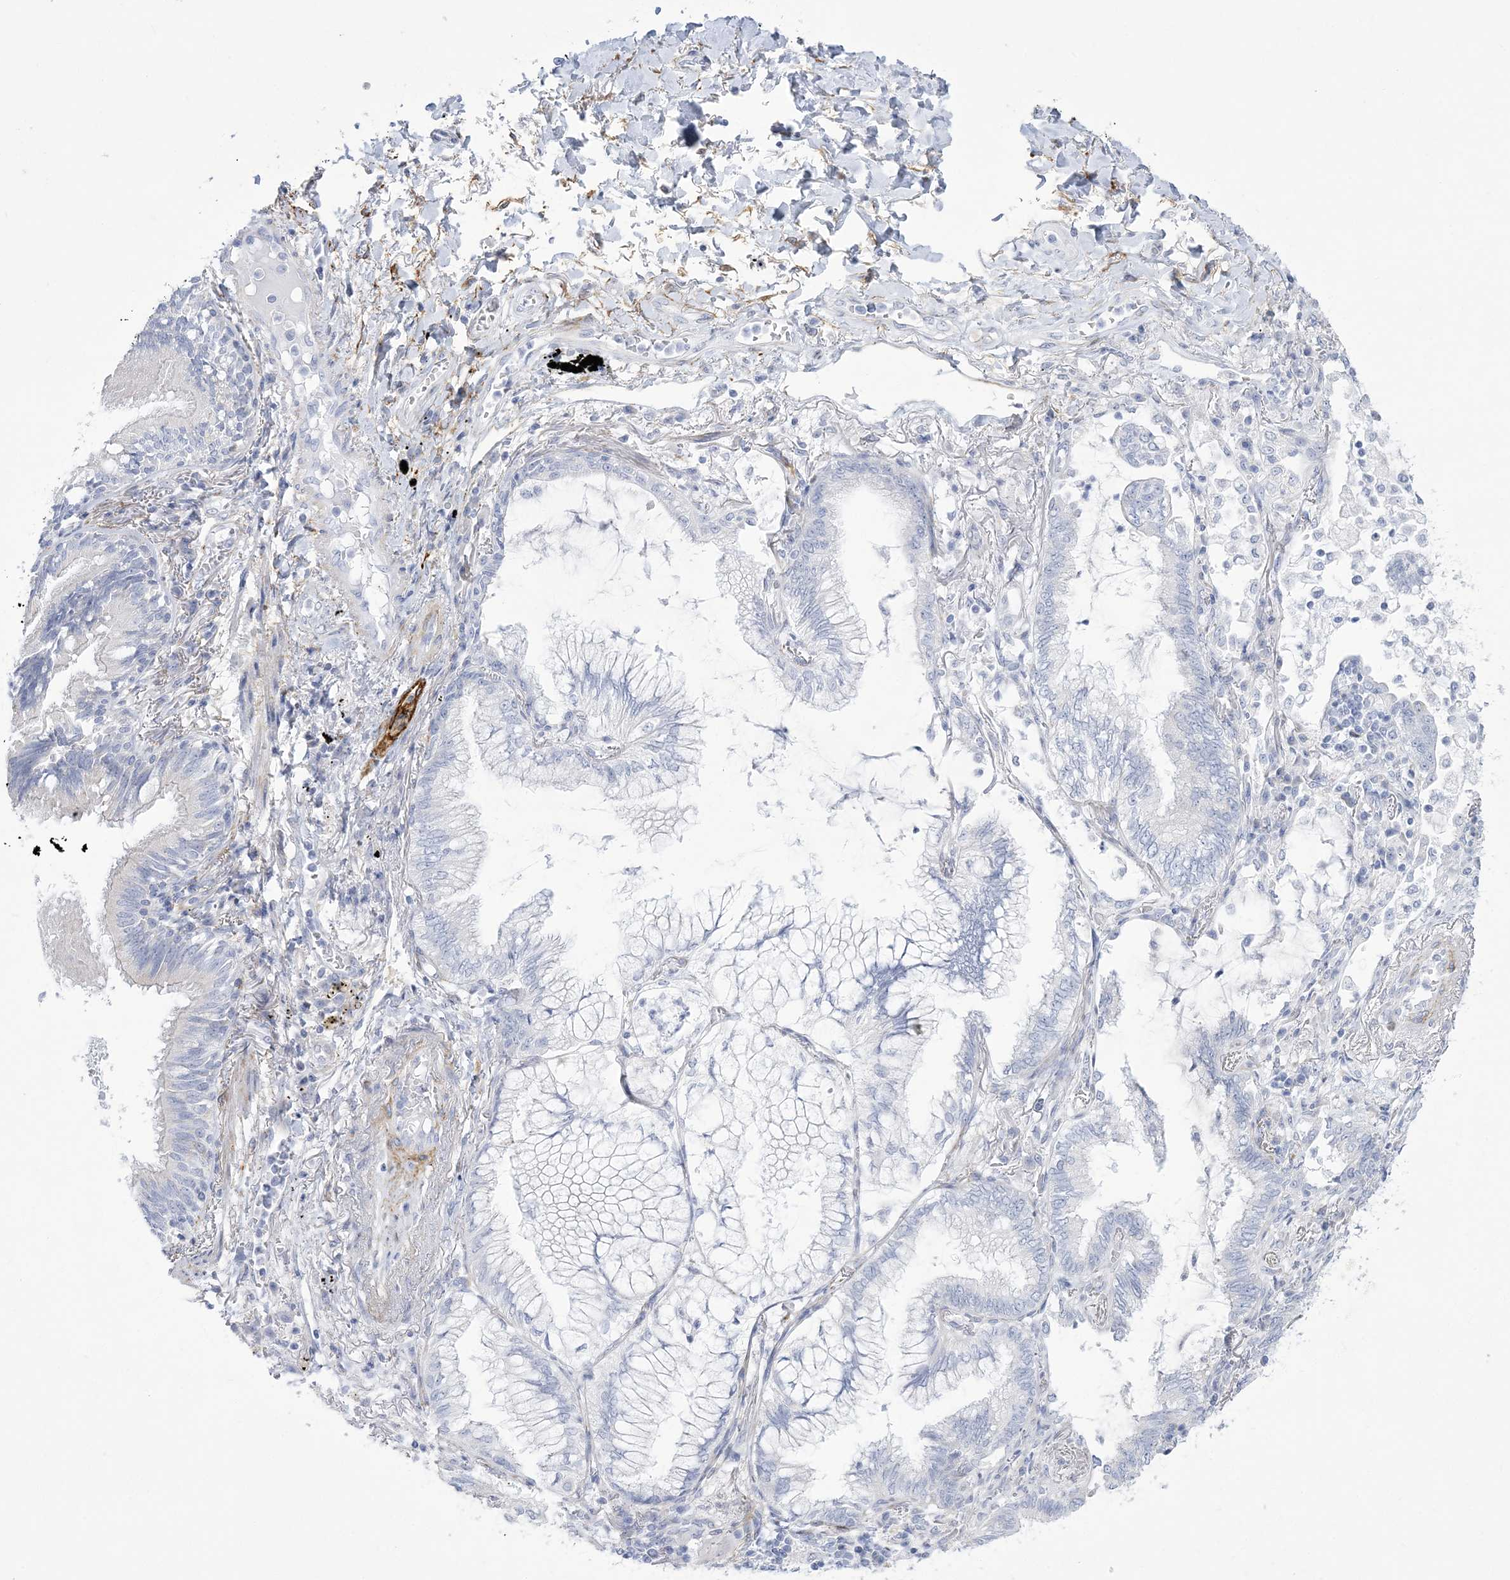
{"staining": {"intensity": "negative", "quantity": "none", "location": "none"}, "tissue": "lung cancer", "cell_type": "Tumor cells", "image_type": "cancer", "snomed": [{"axis": "morphology", "description": "Adenocarcinoma, NOS"}, {"axis": "topography", "description": "Lung"}], "caption": "Immunohistochemistry (IHC) of adenocarcinoma (lung) reveals no staining in tumor cells.", "gene": "WDR27", "patient": {"sex": "female", "age": 70}}